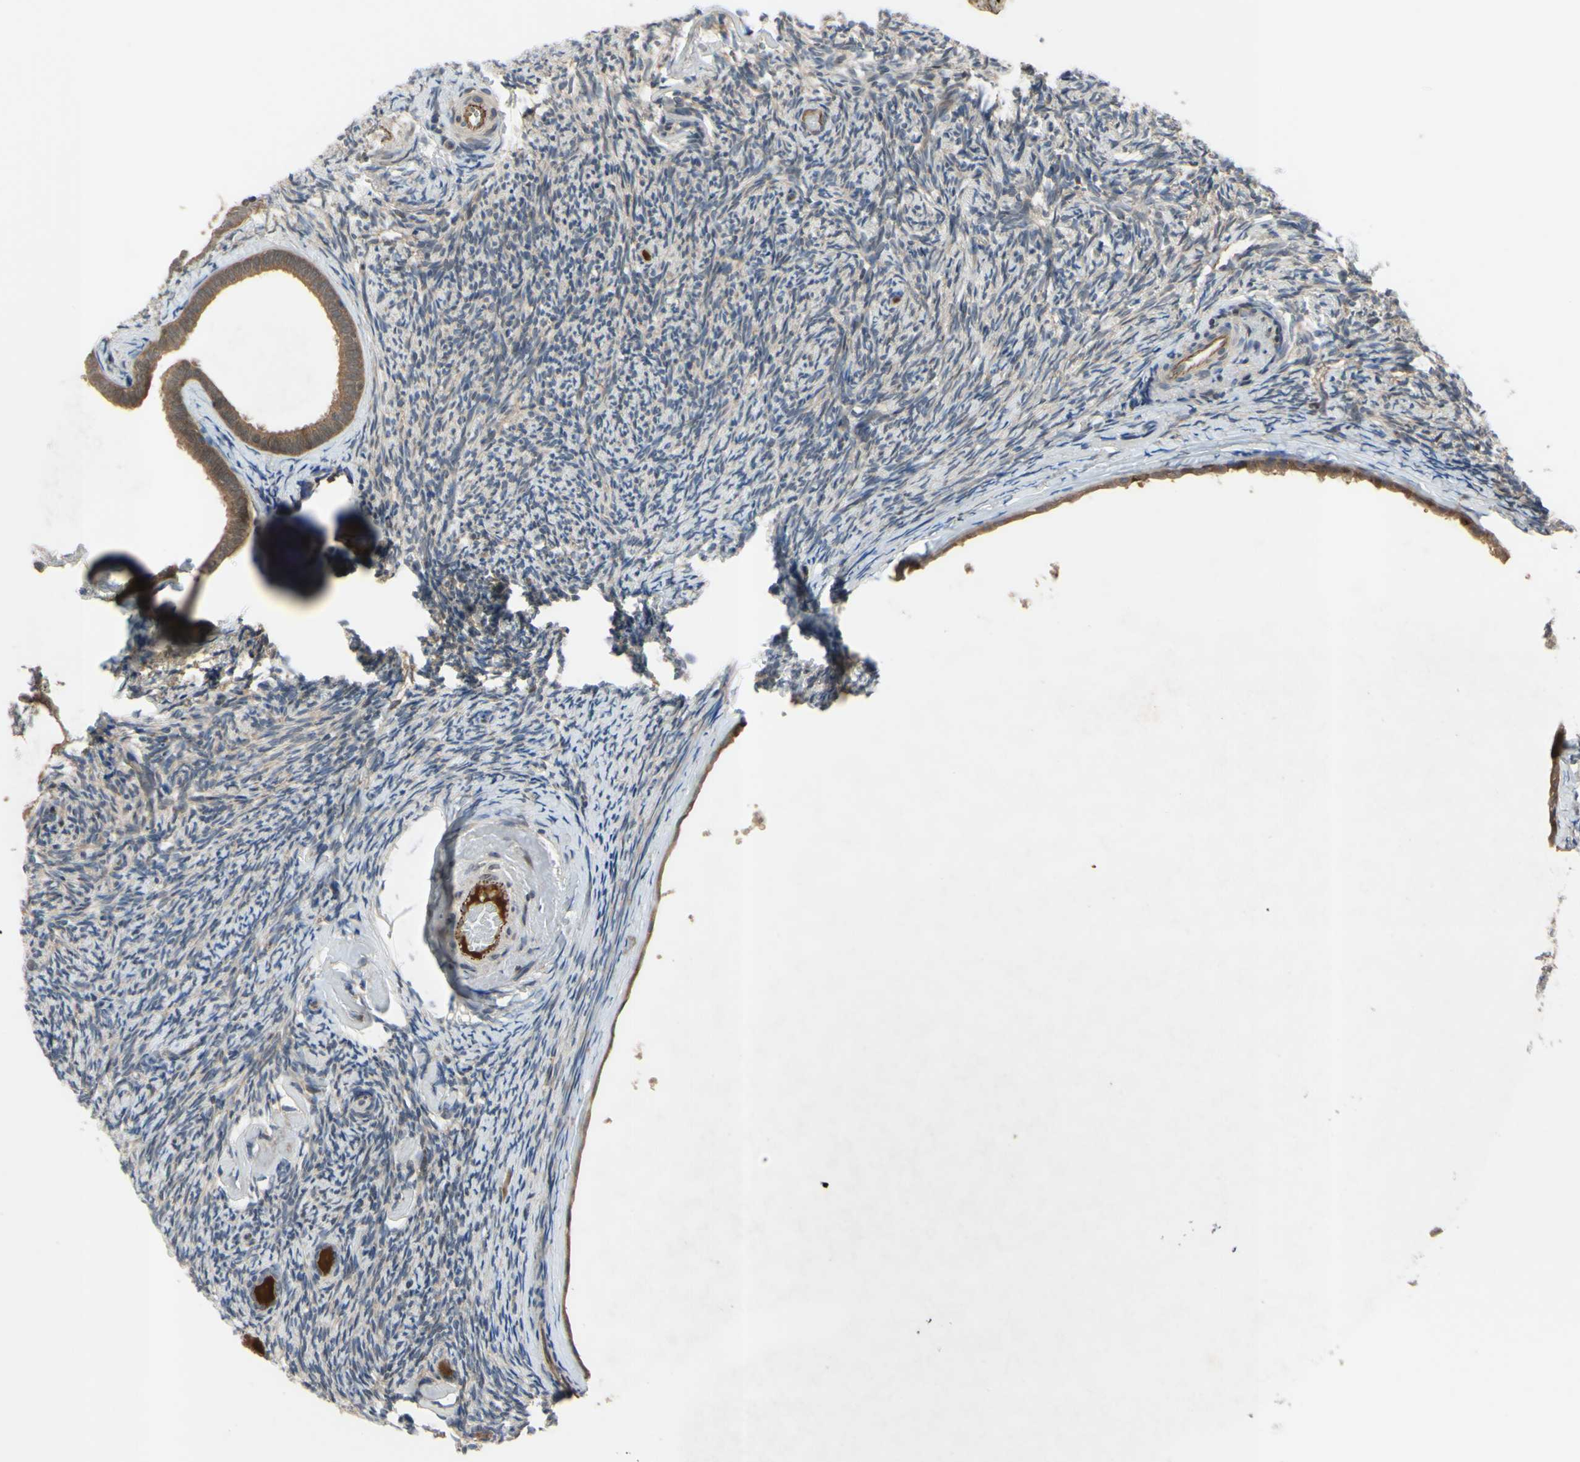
{"staining": {"intensity": "weak", "quantity": "25%-75%", "location": "cytoplasmic/membranous"}, "tissue": "ovary", "cell_type": "Ovarian stroma cells", "image_type": "normal", "snomed": [{"axis": "morphology", "description": "Normal tissue, NOS"}, {"axis": "topography", "description": "Ovary"}], "caption": "IHC of normal human ovary demonstrates low levels of weak cytoplasmic/membranous positivity in approximately 25%-75% of ovarian stroma cells.", "gene": "XIAP", "patient": {"sex": "female", "age": 60}}